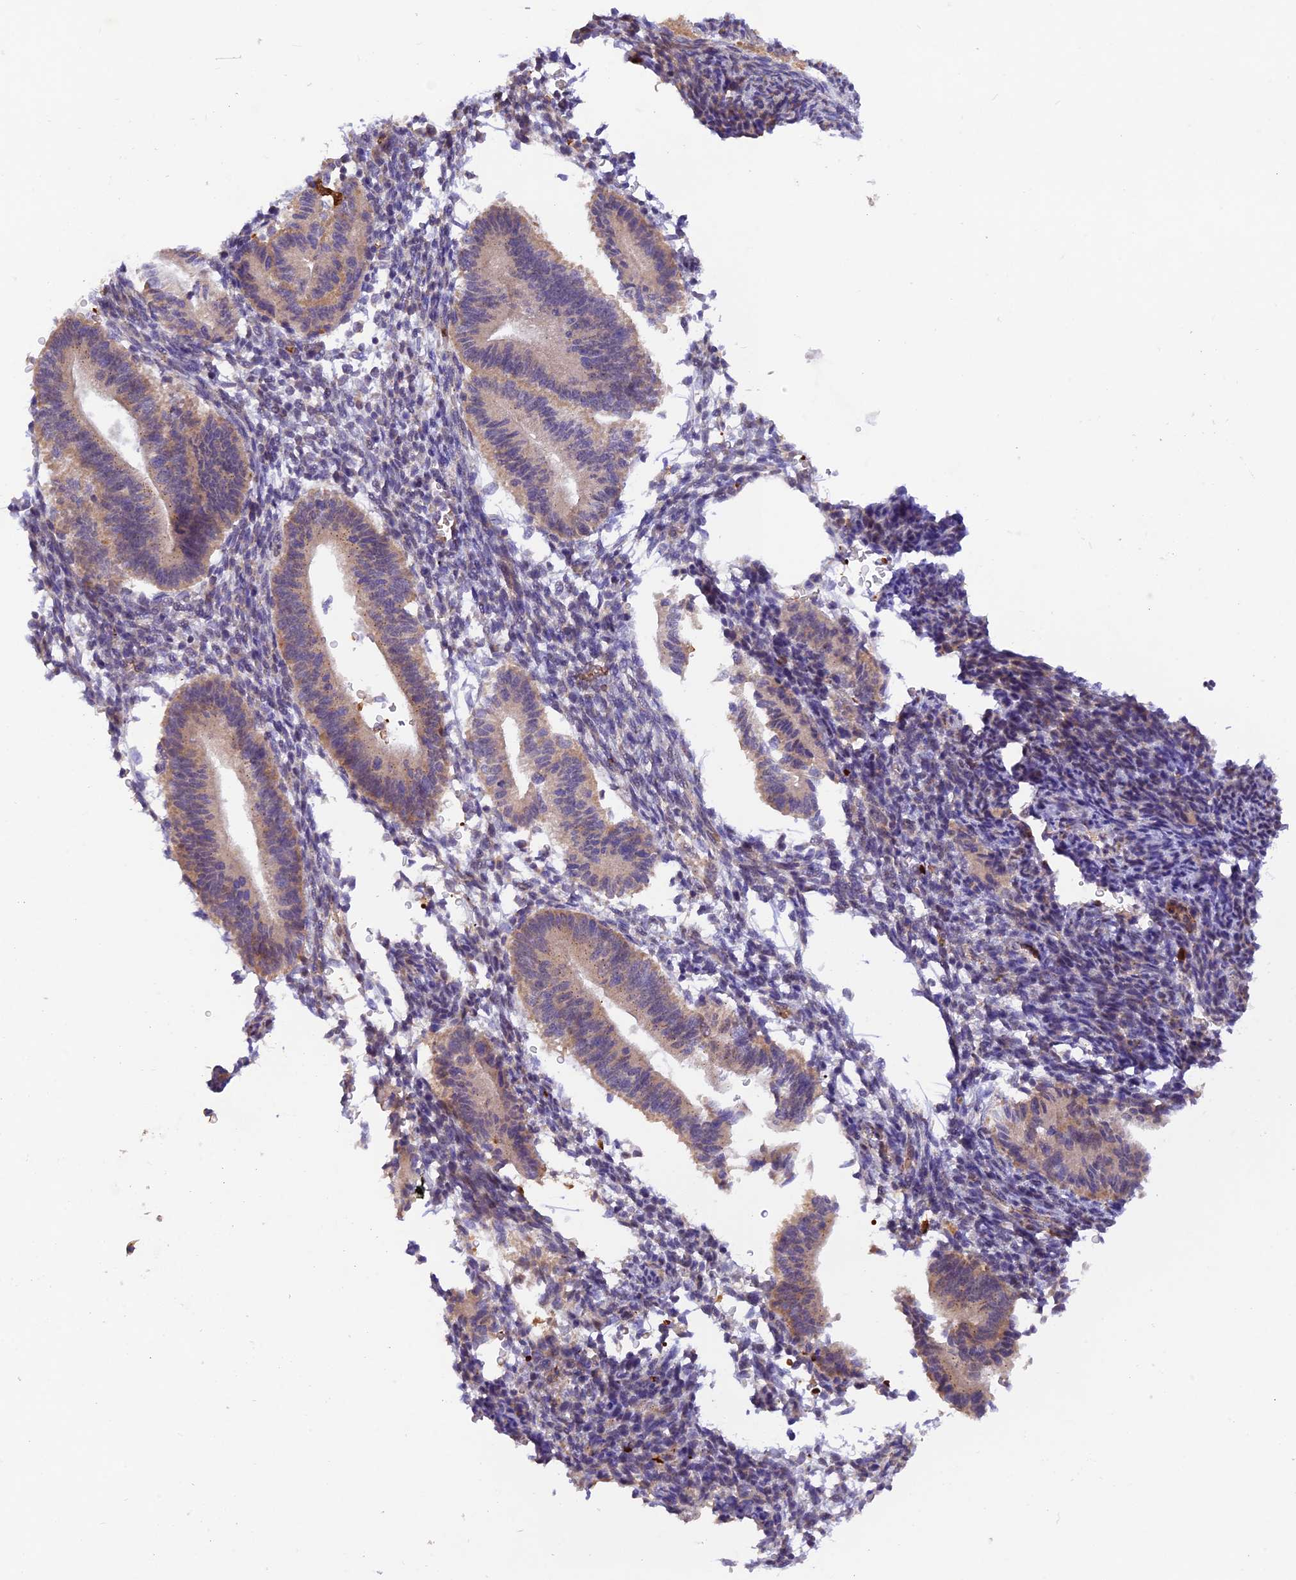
{"staining": {"intensity": "moderate", "quantity": "<25%", "location": "cytoplasmic/membranous"}, "tissue": "endometrium", "cell_type": "Cells in endometrial stroma", "image_type": "normal", "snomed": [{"axis": "morphology", "description": "Normal tissue, NOS"}, {"axis": "topography", "description": "Endometrium"}], "caption": "IHC image of benign human endometrium stained for a protein (brown), which displays low levels of moderate cytoplasmic/membranous positivity in about <25% of cells in endometrial stroma.", "gene": "WDFY4", "patient": {"sex": "female", "age": 25}}